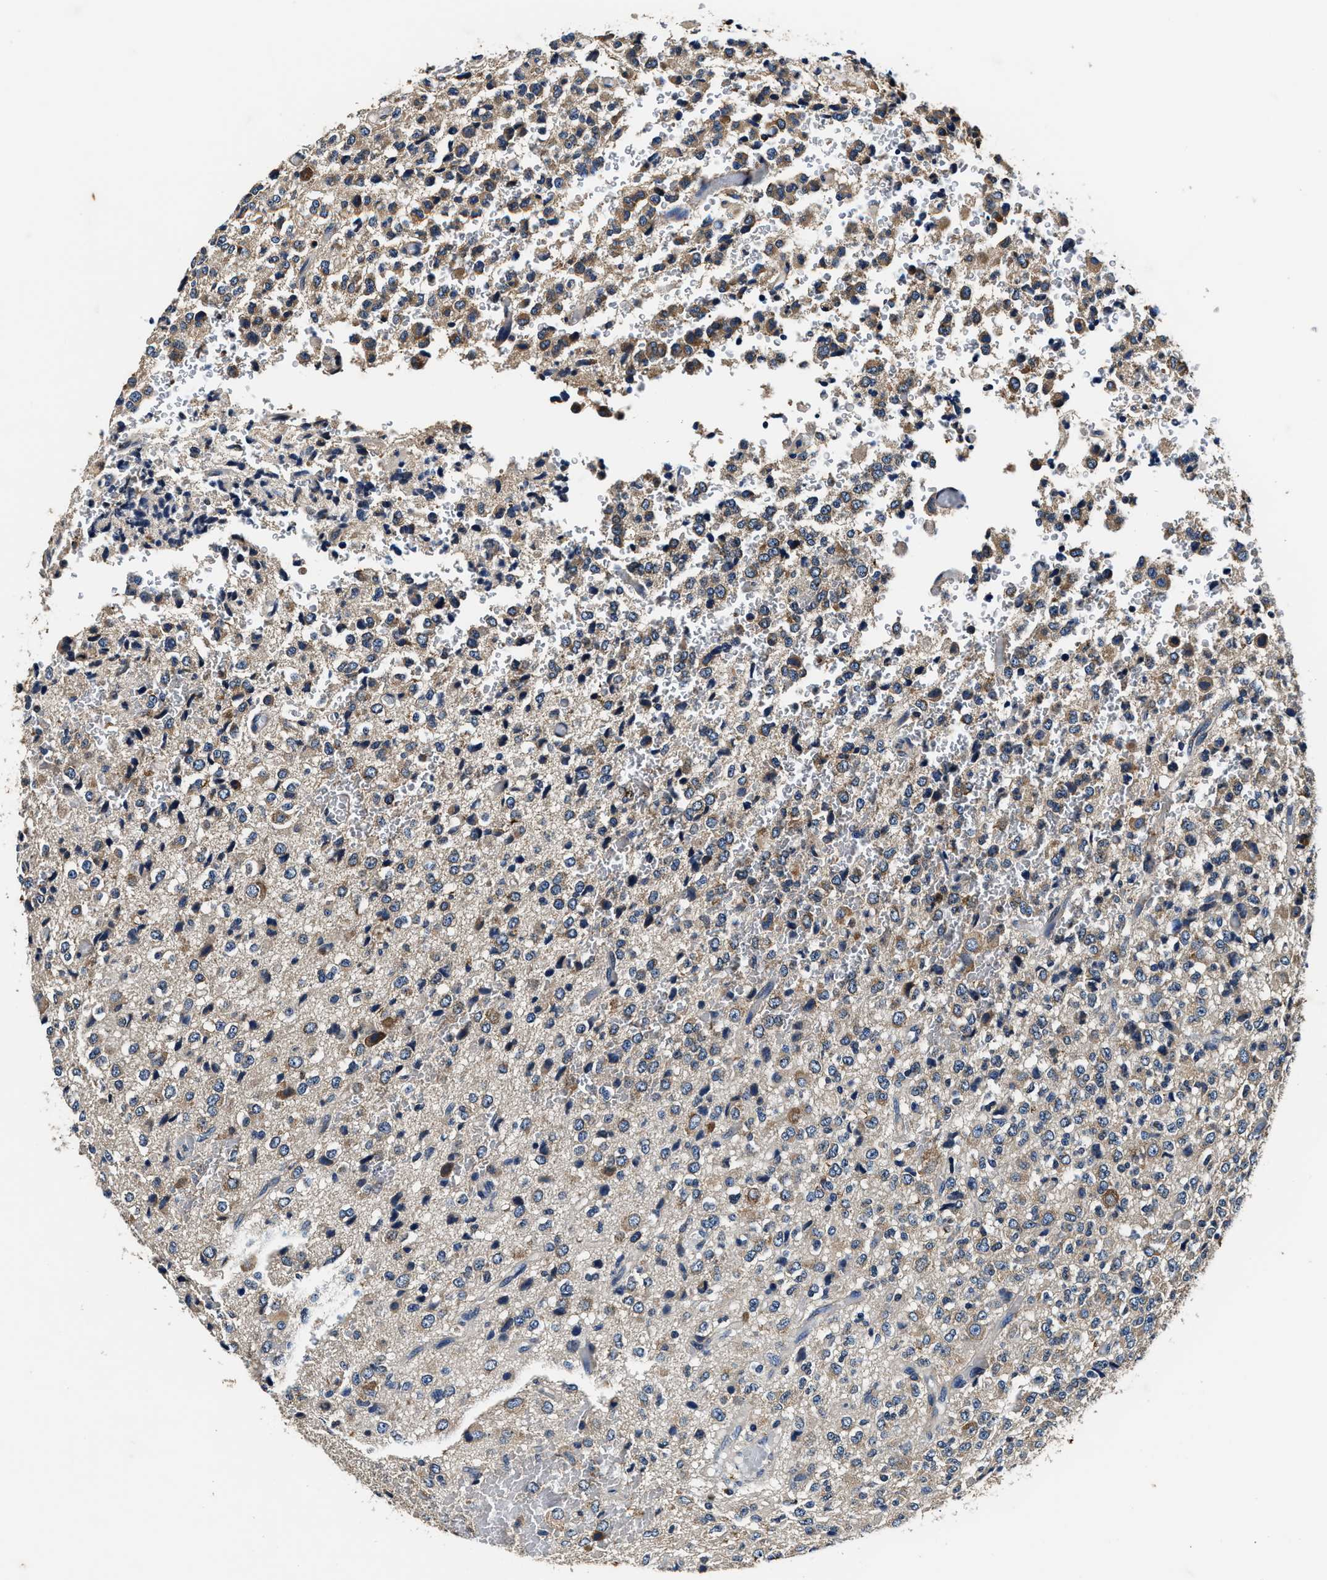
{"staining": {"intensity": "moderate", "quantity": "<25%", "location": "cytoplasmic/membranous"}, "tissue": "glioma", "cell_type": "Tumor cells", "image_type": "cancer", "snomed": [{"axis": "morphology", "description": "Glioma, malignant, High grade"}, {"axis": "topography", "description": "pancreas cauda"}], "caption": "Glioma stained with DAB IHC demonstrates low levels of moderate cytoplasmic/membranous staining in about <25% of tumor cells.", "gene": "PI4KB", "patient": {"sex": "male", "age": 60}}